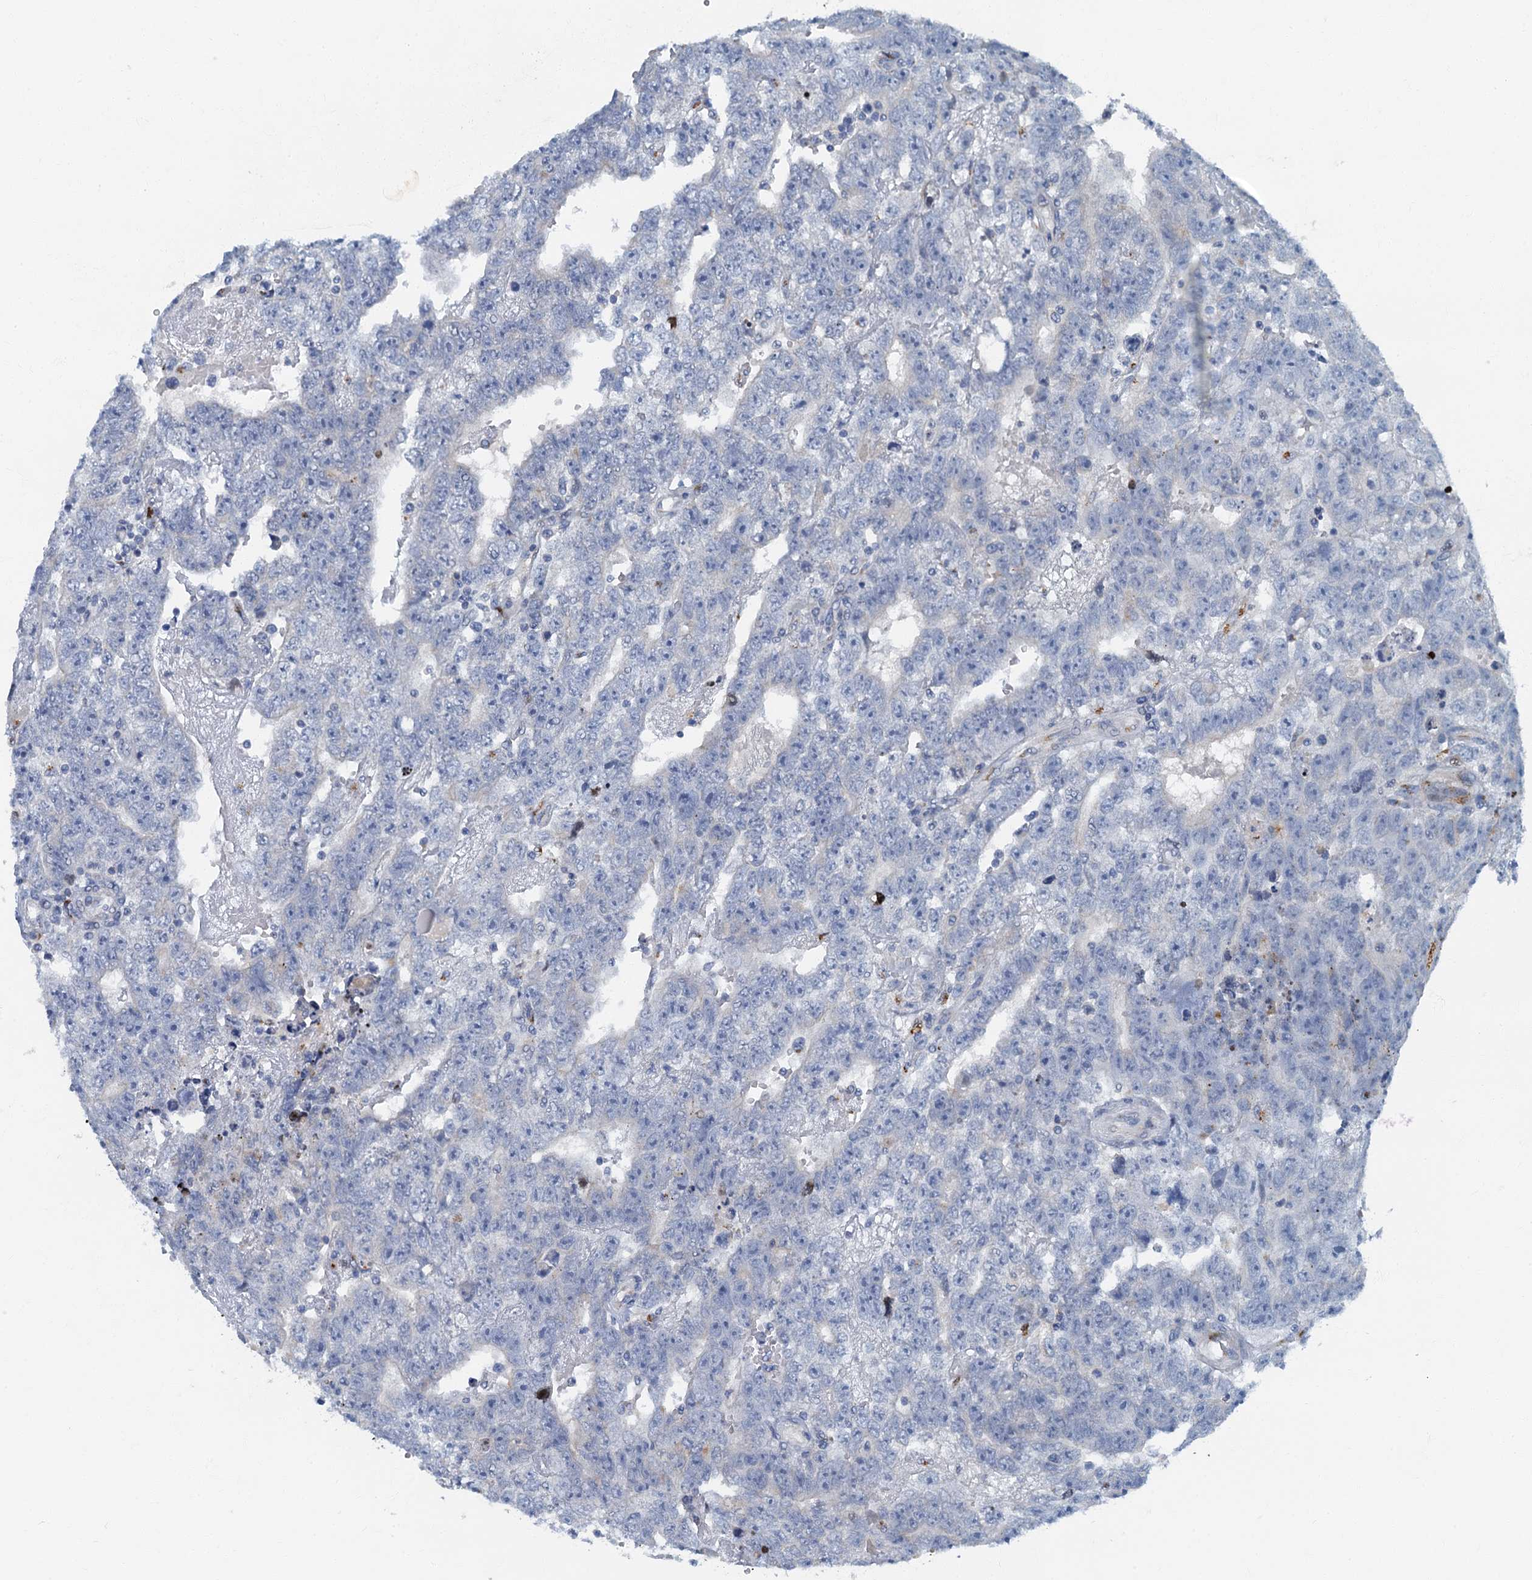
{"staining": {"intensity": "negative", "quantity": "none", "location": "none"}, "tissue": "testis cancer", "cell_type": "Tumor cells", "image_type": "cancer", "snomed": [{"axis": "morphology", "description": "Carcinoma, Embryonal, NOS"}, {"axis": "topography", "description": "Testis"}], "caption": "An immunohistochemistry (IHC) image of embryonal carcinoma (testis) is shown. There is no staining in tumor cells of embryonal carcinoma (testis). (DAB (3,3'-diaminobenzidine) immunohistochemistry (IHC) visualized using brightfield microscopy, high magnification).", "gene": "LYPD3", "patient": {"sex": "male", "age": 25}}